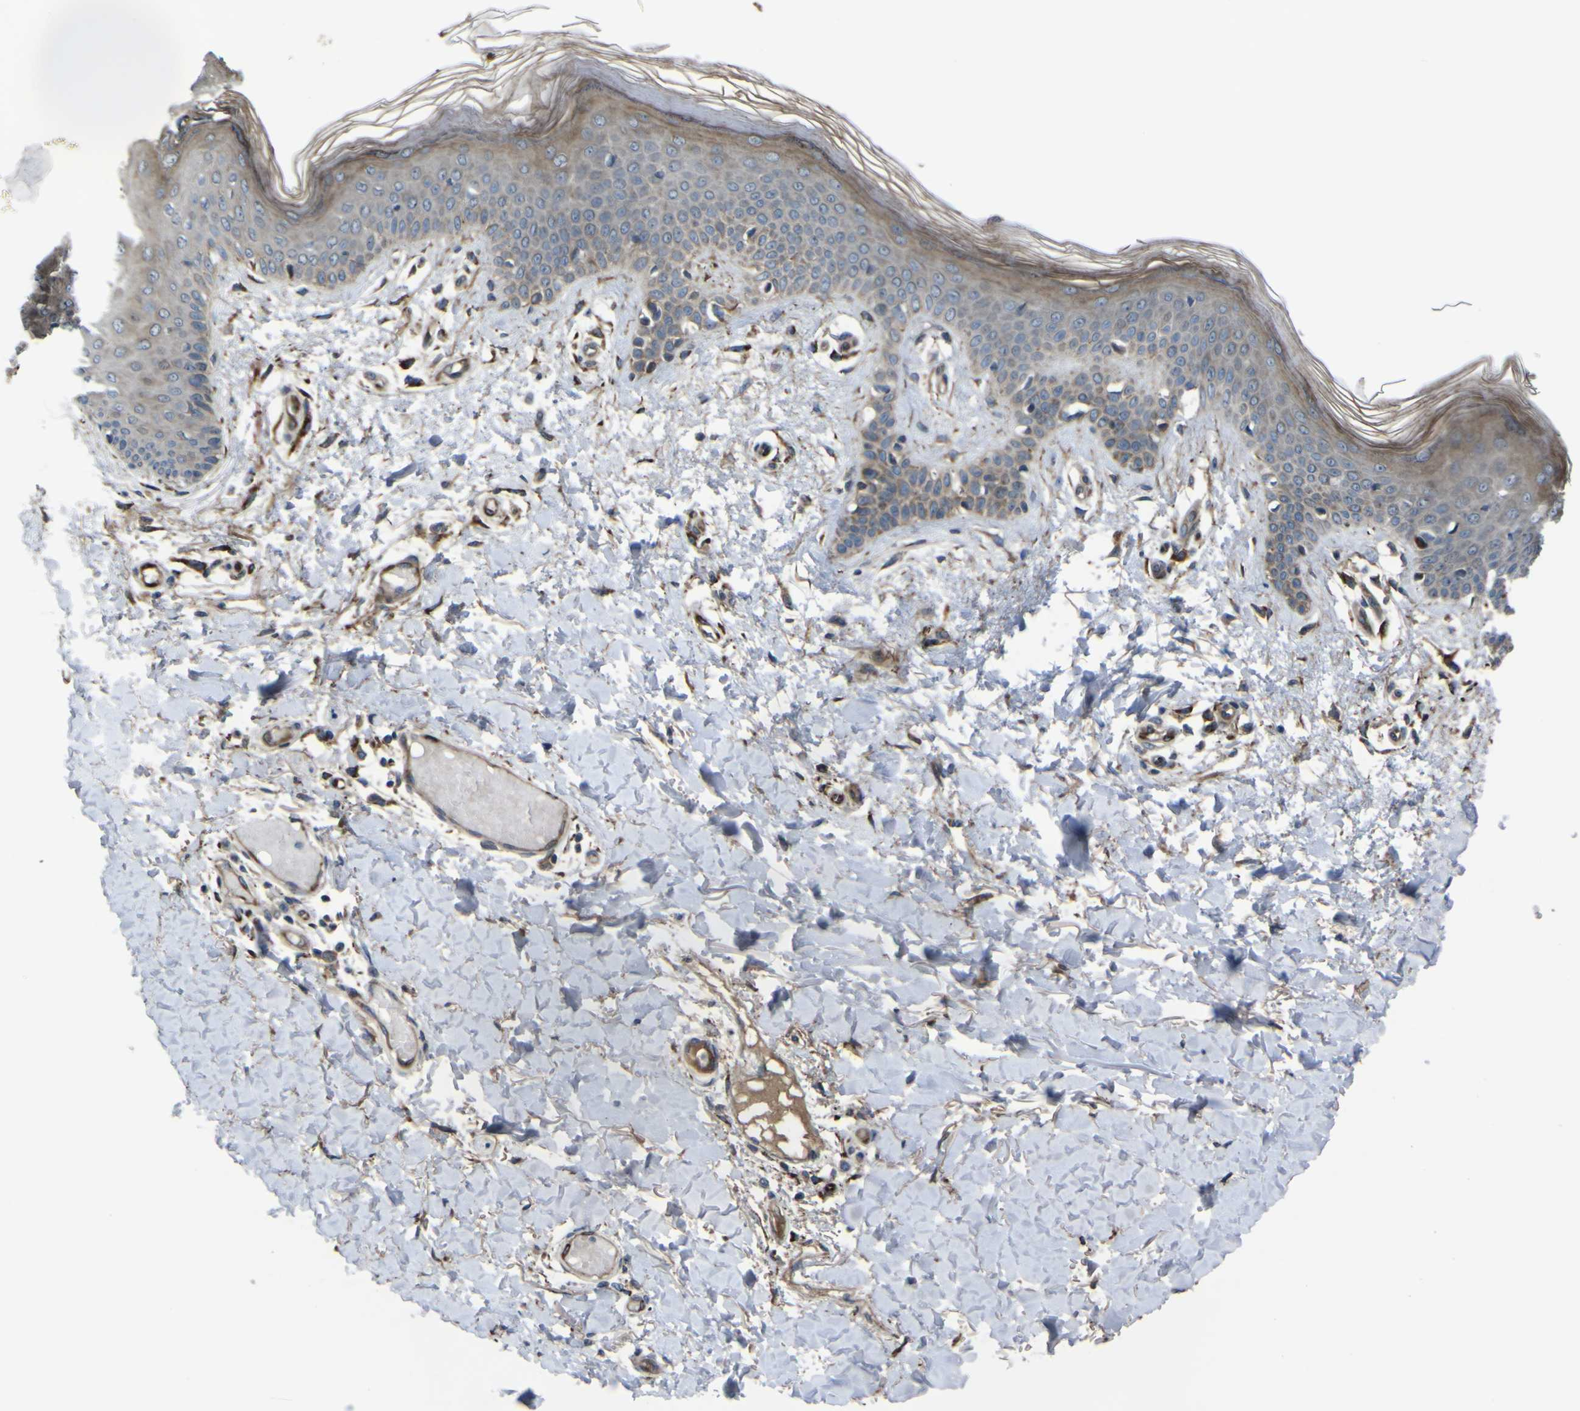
{"staining": {"intensity": "moderate", "quantity": "25%-75%", "location": "cytoplasmic/membranous"}, "tissue": "skin", "cell_type": "Fibroblasts", "image_type": "normal", "snomed": [{"axis": "morphology", "description": "Normal tissue, NOS"}, {"axis": "topography", "description": "Skin"}], "caption": "This micrograph shows IHC staining of benign human skin, with medium moderate cytoplasmic/membranous expression in about 25%-75% of fibroblasts.", "gene": "GPLD1", "patient": {"sex": "male", "age": 53}}